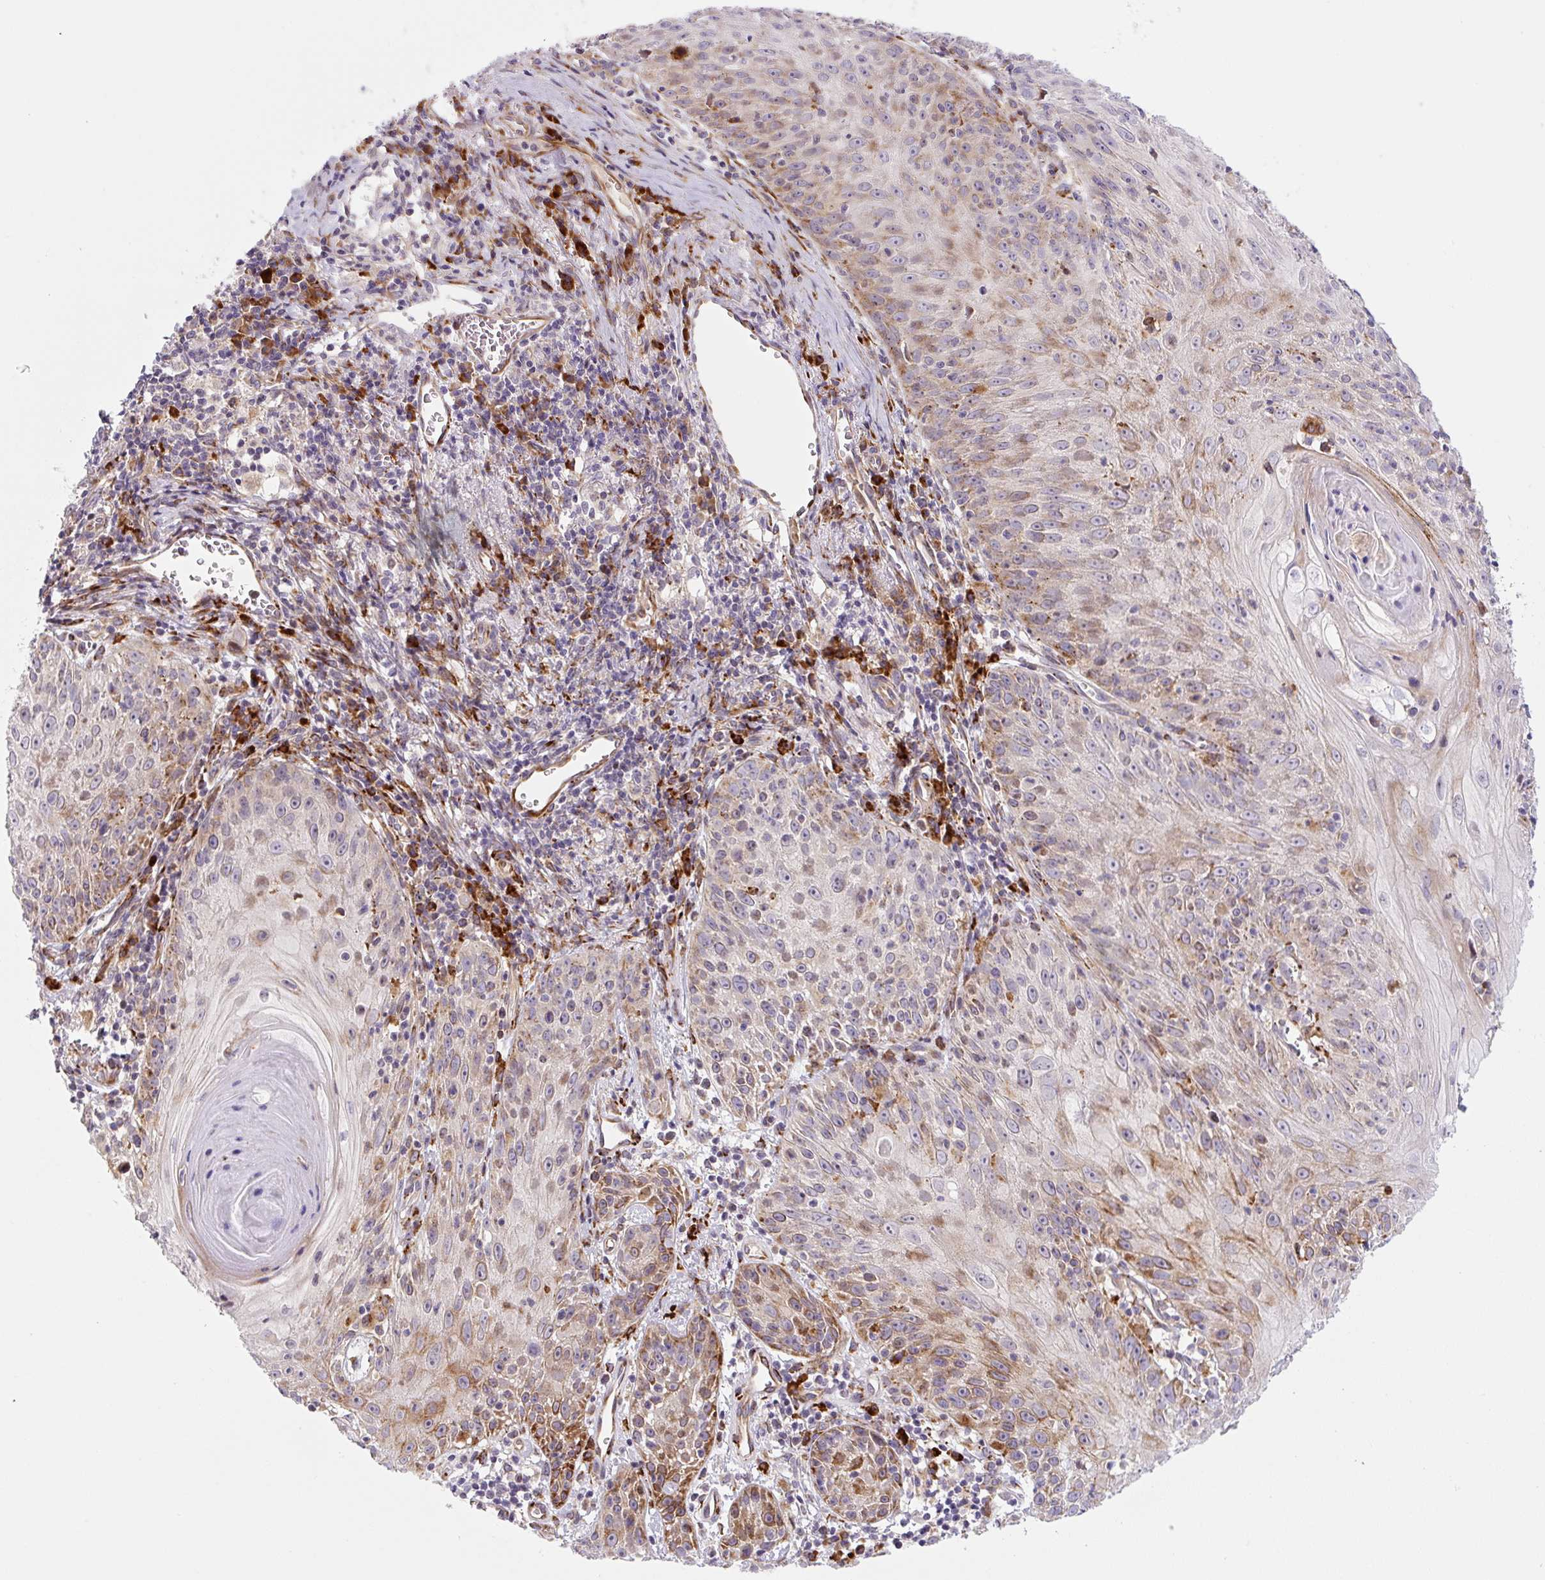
{"staining": {"intensity": "moderate", "quantity": ">75%", "location": "cytoplasmic/membranous"}, "tissue": "skin cancer", "cell_type": "Tumor cells", "image_type": "cancer", "snomed": [{"axis": "morphology", "description": "Squamous cell carcinoma, NOS"}, {"axis": "topography", "description": "Skin"}, {"axis": "topography", "description": "Vulva"}], "caption": "Brown immunohistochemical staining in skin cancer exhibits moderate cytoplasmic/membranous positivity in approximately >75% of tumor cells.", "gene": "DISP3", "patient": {"sex": "female", "age": 76}}